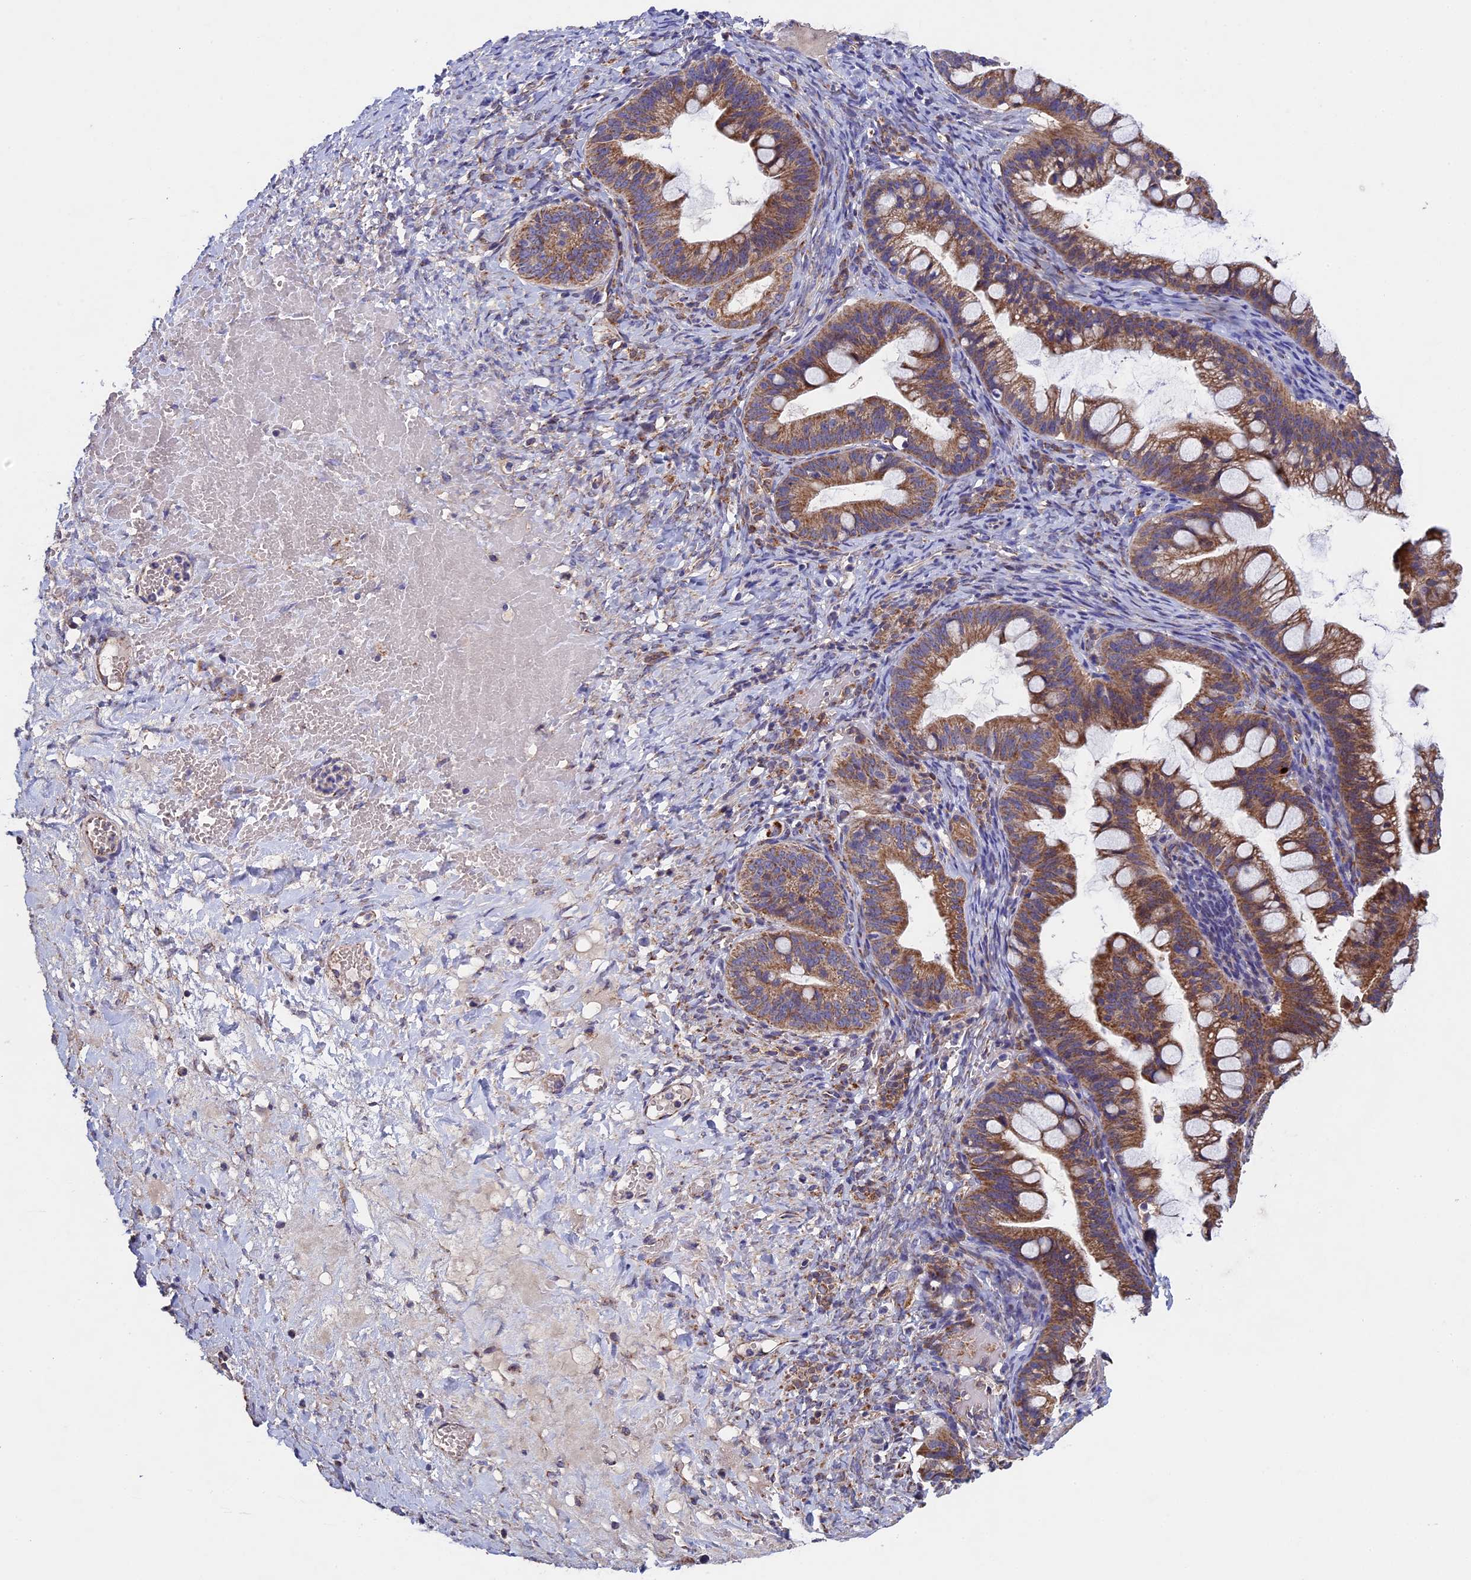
{"staining": {"intensity": "moderate", "quantity": ">75%", "location": "cytoplasmic/membranous"}, "tissue": "ovarian cancer", "cell_type": "Tumor cells", "image_type": "cancer", "snomed": [{"axis": "morphology", "description": "Cystadenocarcinoma, mucinous, NOS"}, {"axis": "topography", "description": "Ovary"}], "caption": "Protein staining of ovarian mucinous cystadenocarcinoma tissue shows moderate cytoplasmic/membranous positivity in about >75% of tumor cells.", "gene": "RNF17", "patient": {"sex": "female", "age": 73}}